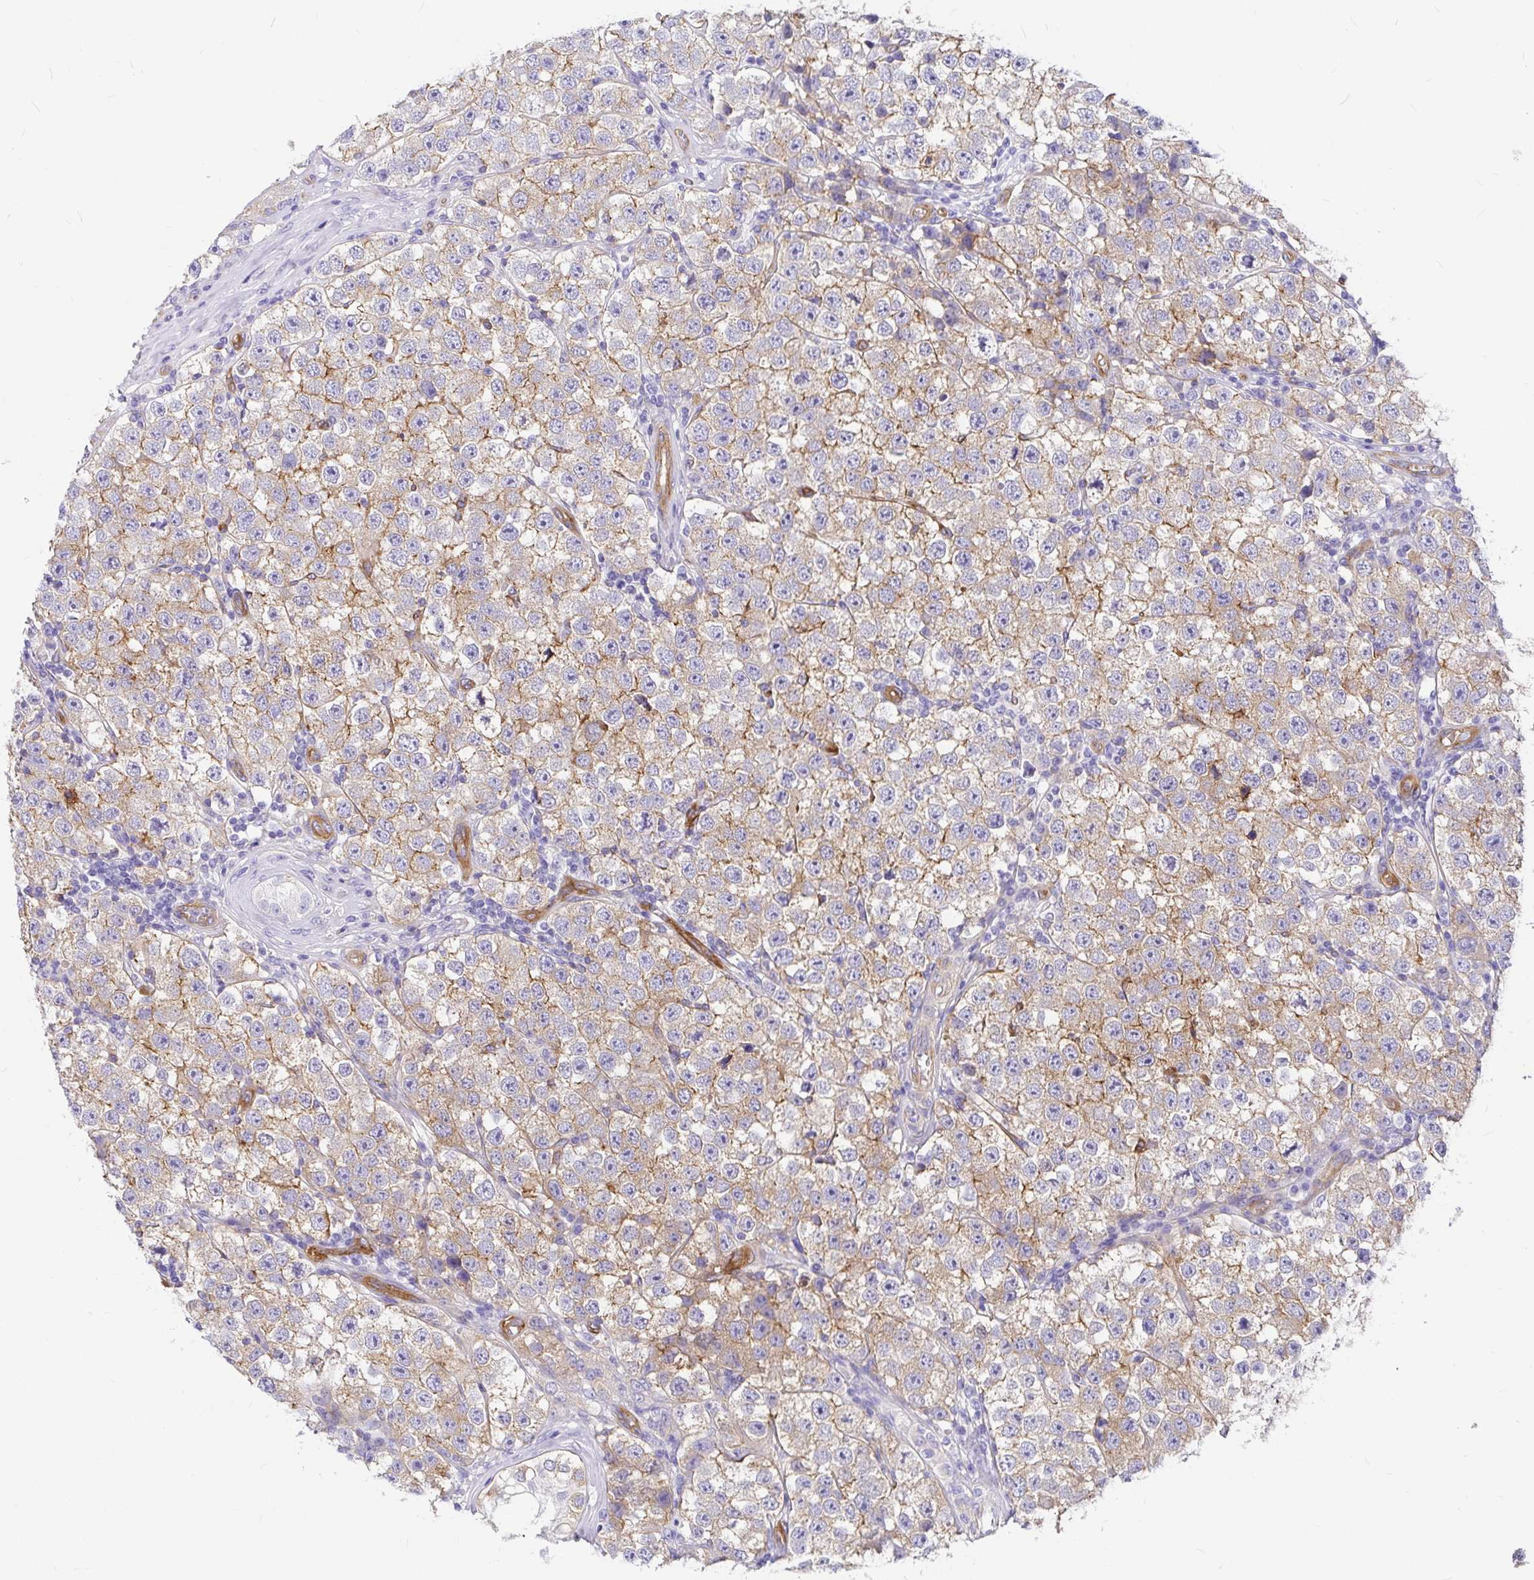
{"staining": {"intensity": "moderate", "quantity": ">75%", "location": "cytoplasmic/membranous"}, "tissue": "testis cancer", "cell_type": "Tumor cells", "image_type": "cancer", "snomed": [{"axis": "morphology", "description": "Seminoma, NOS"}, {"axis": "topography", "description": "Testis"}], "caption": "Protein analysis of testis cancer tissue displays moderate cytoplasmic/membranous staining in approximately >75% of tumor cells. The protein is shown in brown color, while the nuclei are stained blue.", "gene": "MYO1B", "patient": {"sex": "male", "age": 34}}